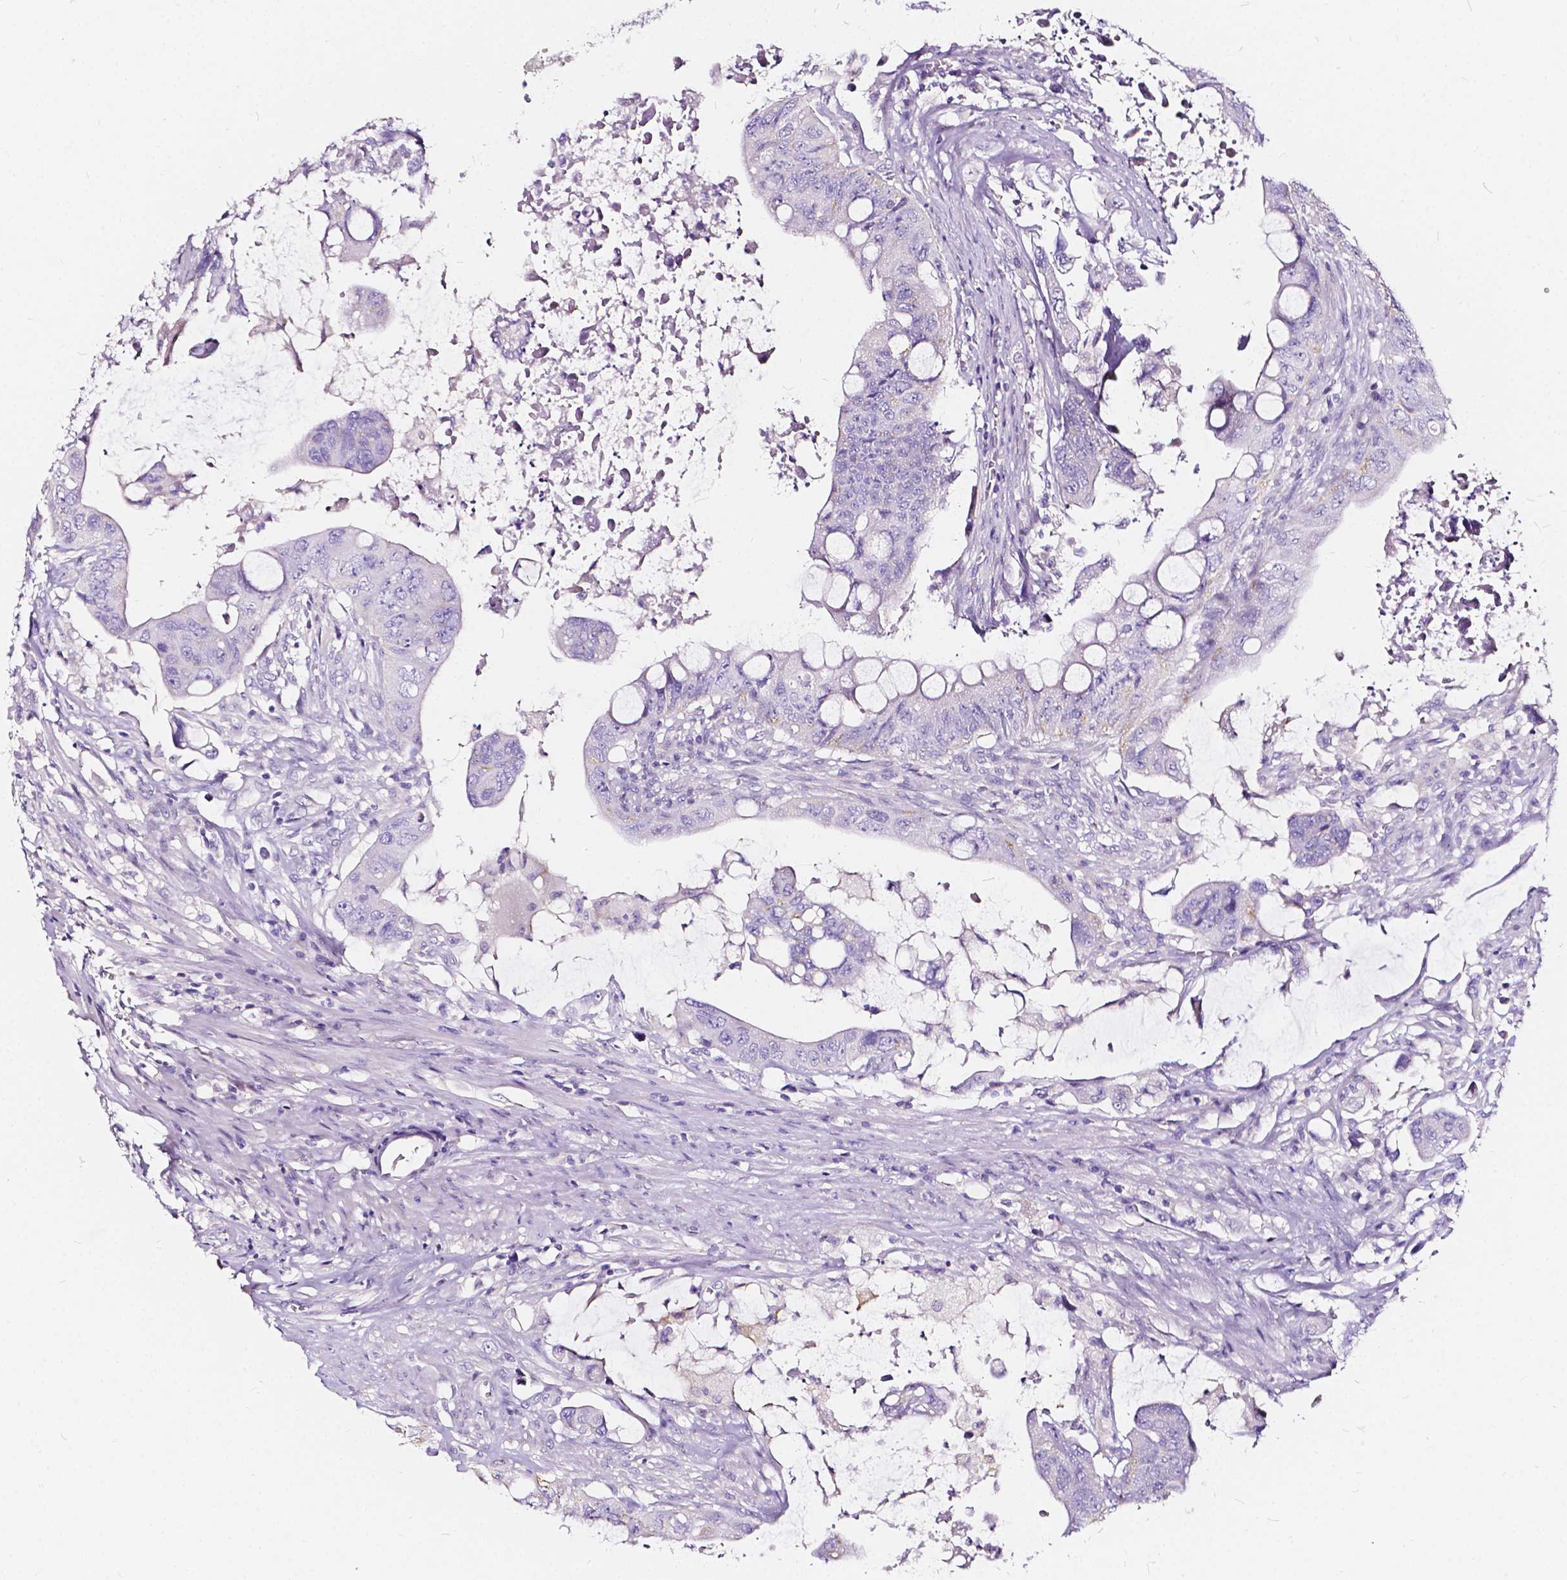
{"staining": {"intensity": "negative", "quantity": "none", "location": "none"}, "tissue": "colorectal cancer", "cell_type": "Tumor cells", "image_type": "cancer", "snomed": [{"axis": "morphology", "description": "Adenocarcinoma, NOS"}, {"axis": "topography", "description": "Colon"}], "caption": "A high-resolution micrograph shows immunohistochemistry (IHC) staining of adenocarcinoma (colorectal), which displays no significant positivity in tumor cells.", "gene": "CLSTN2", "patient": {"sex": "male", "age": 57}}